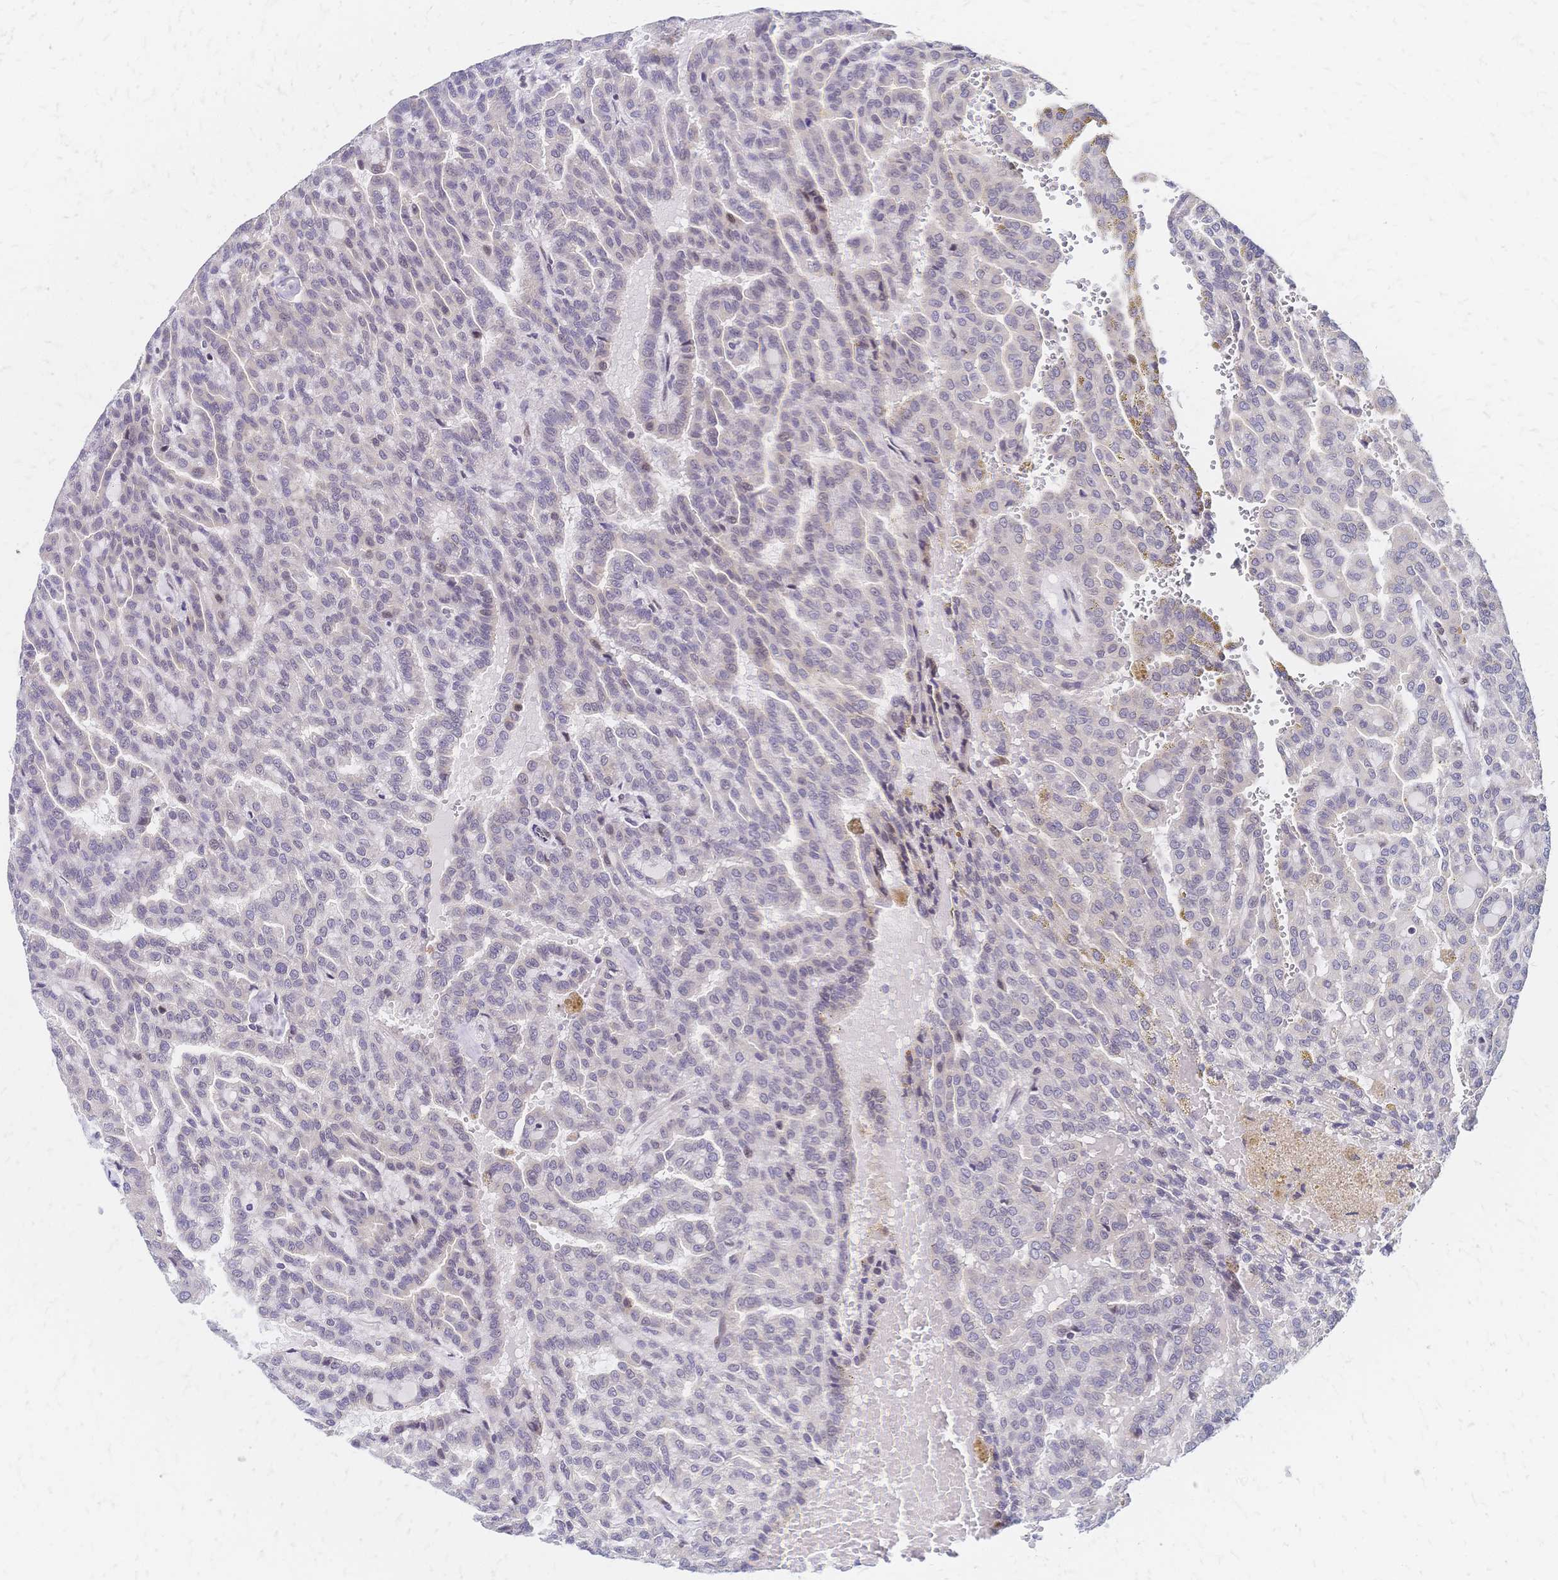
{"staining": {"intensity": "negative", "quantity": "none", "location": "none"}, "tissue": "renal cancer", "cell_type": "Tumor cells", "image_type": "cancer", "snomed": [{"axis": "morphology", "description": "Adenocarcinoma, NOS"}, {"axis": "topography", "description": "Kidney"}], "caption": "Immunohistochemistry (IHC) micrograph of neoplastic tissue: renal adenocarcinoma stained with DAB shows no significant protein positivity in tumor cells.", "gene": "CBX7", "patient": {"sex": "male", "age": 63}}